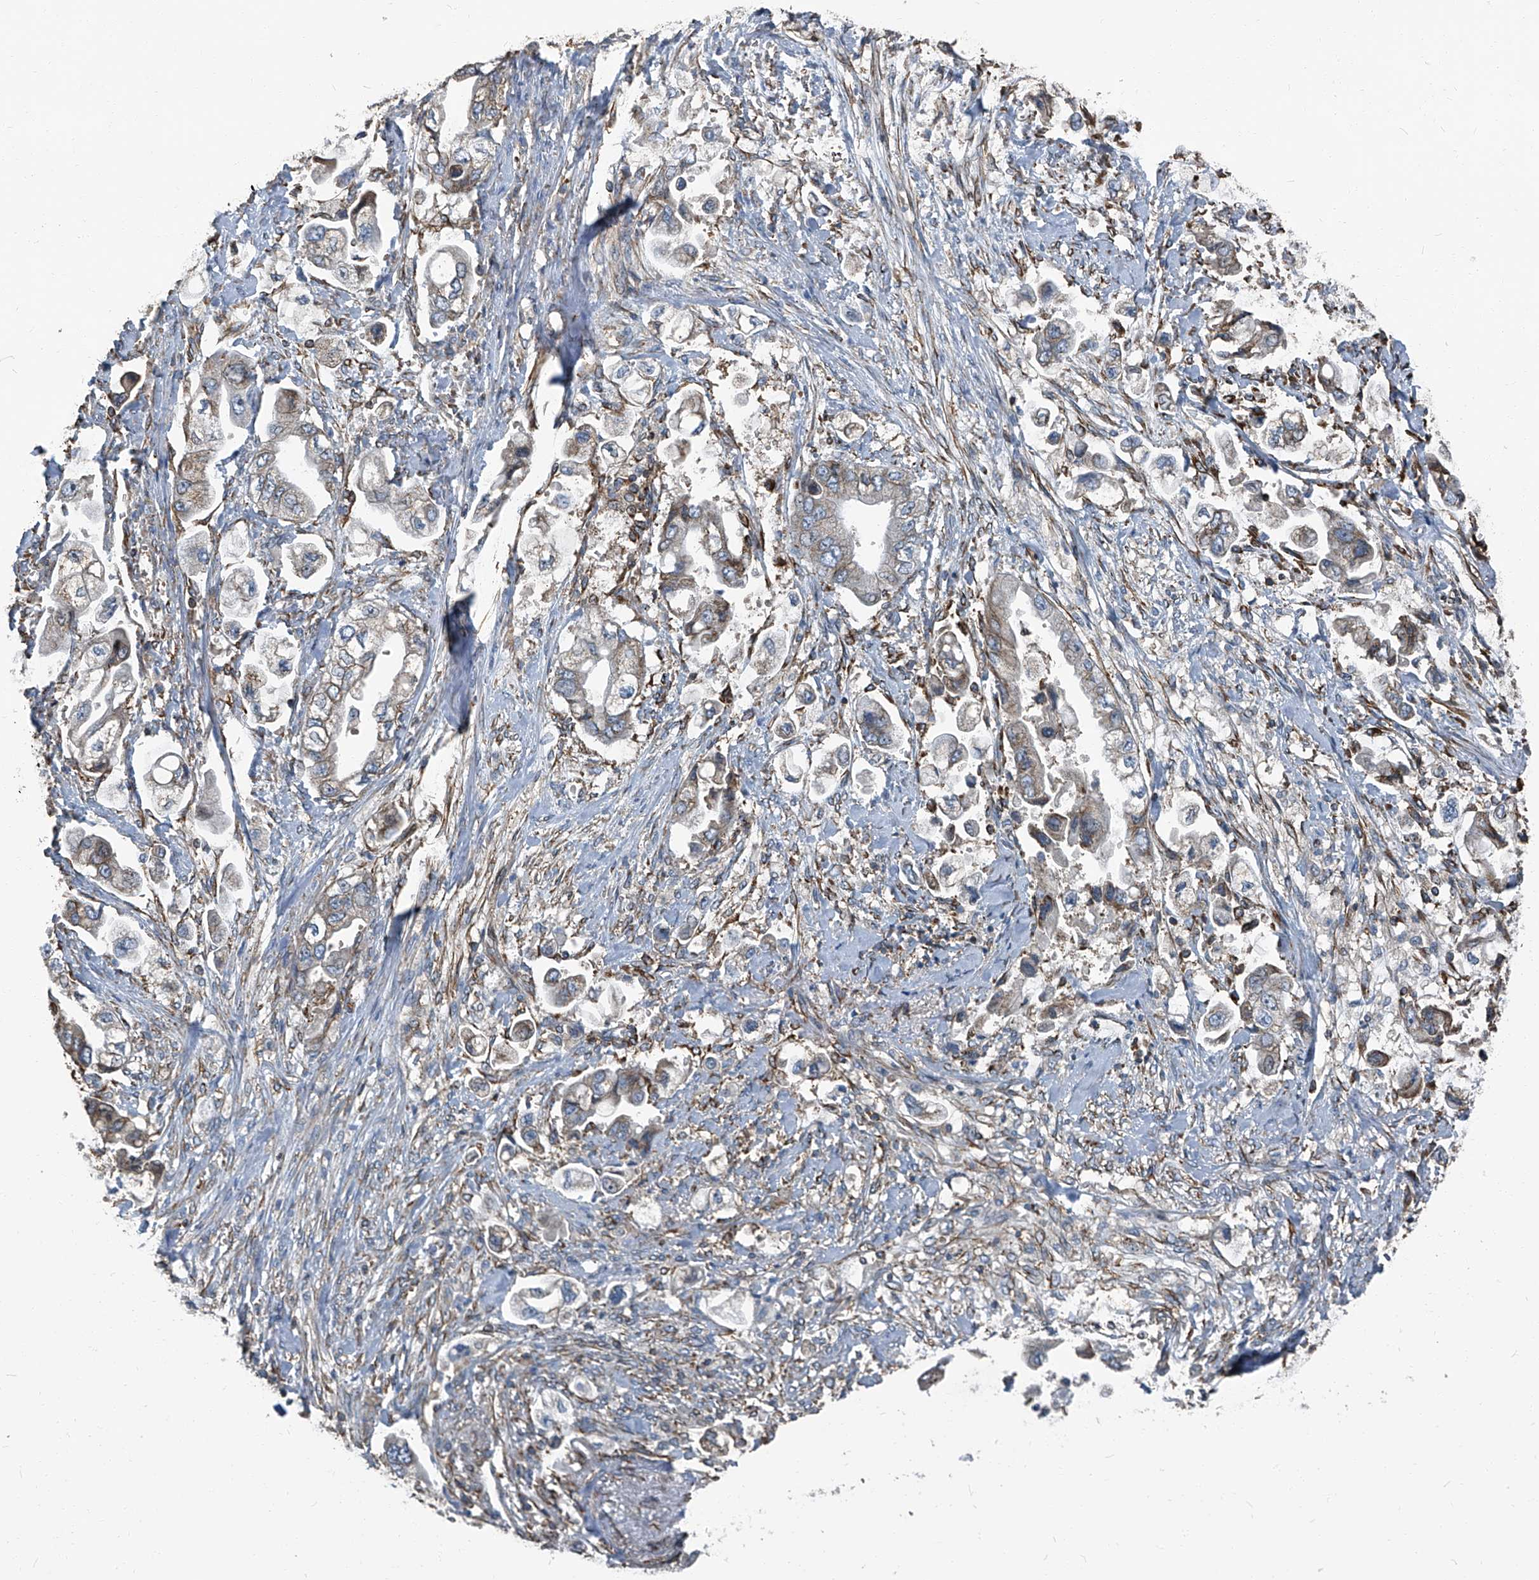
{"staining": {"intensity": "weak", "quantity": "25%-75%", "location": "cytoplasmic/membranous"}, "tissue": "stomach cancer", "cell_type": "Tumor cells", "image_type": "cancer", "snomed": [{"axis": "morphology", "description": "Adenocarcinoma, NOS"}, {"axis": "topography", "description": "Stomach"}], "caption": "Immunohistochemistry (IHC) photomicrograph of stomach cancer (adenocarcinoma) stained for a protein (brown), which demonstrates low levels of weak cytoplasmic/membranous expression in approximately 25%-75% of tumor cells.", "gene": "SEPTIN7", "patient": {"sex": "male", "age": 62}}